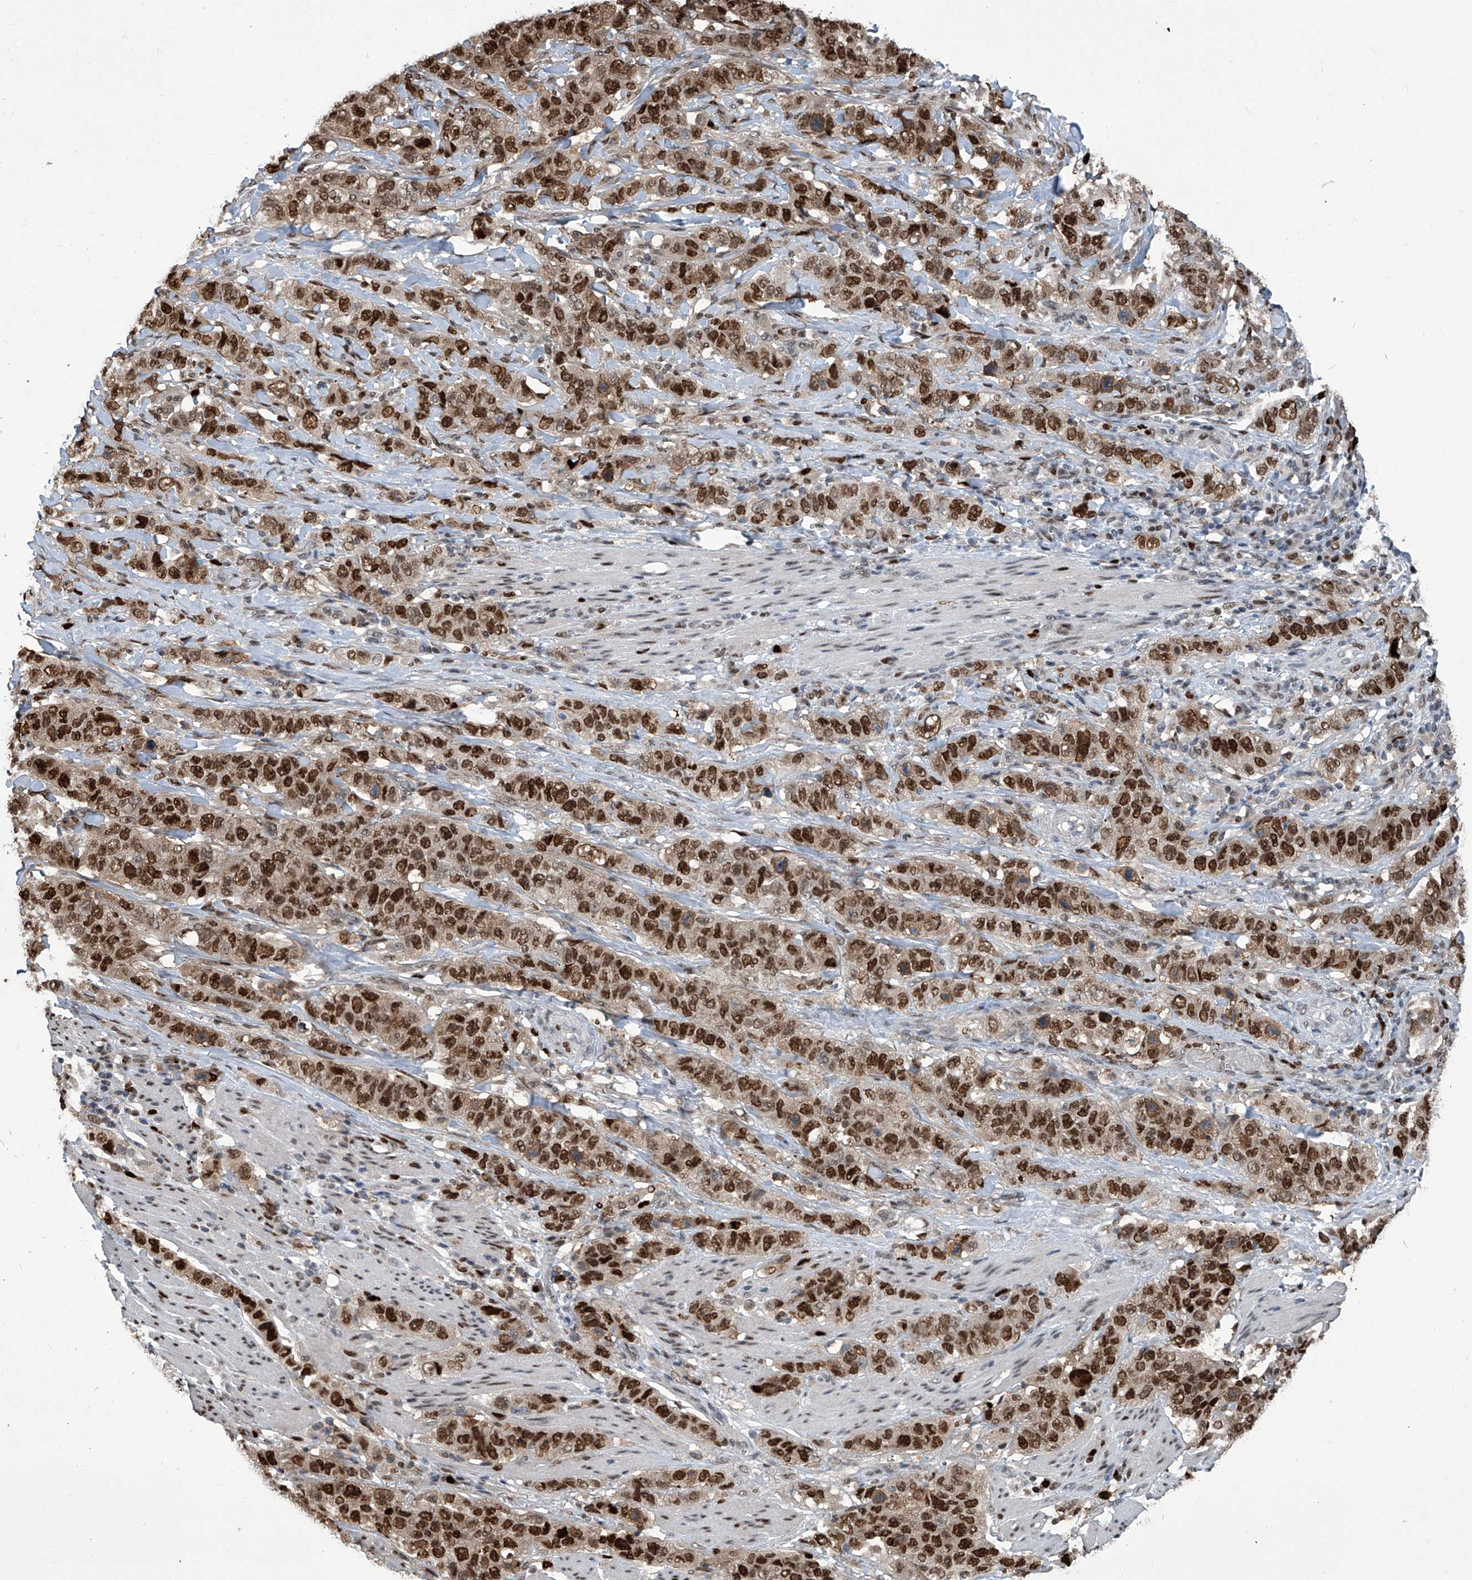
{"staining": {"intensity": "strong", "quantity": ">75%", "location": "nuclear"}, "tissue": "stomach cancer", "cell_type": "Tumor cells", "image_type": "cancer", "snomed": [{"axis": "morphology", "description": "Adenocarcinoma, NOS"}, {"axis": "topography", "description": "Stomach"}], "caption": "Adenocarcinoma (stomach) stained with DAB IHC displays high levels of strong nuclear staining in about >75% of tumor cells.", "gene": "PCNA", "patient": {"sex": "male", "age": 48}}